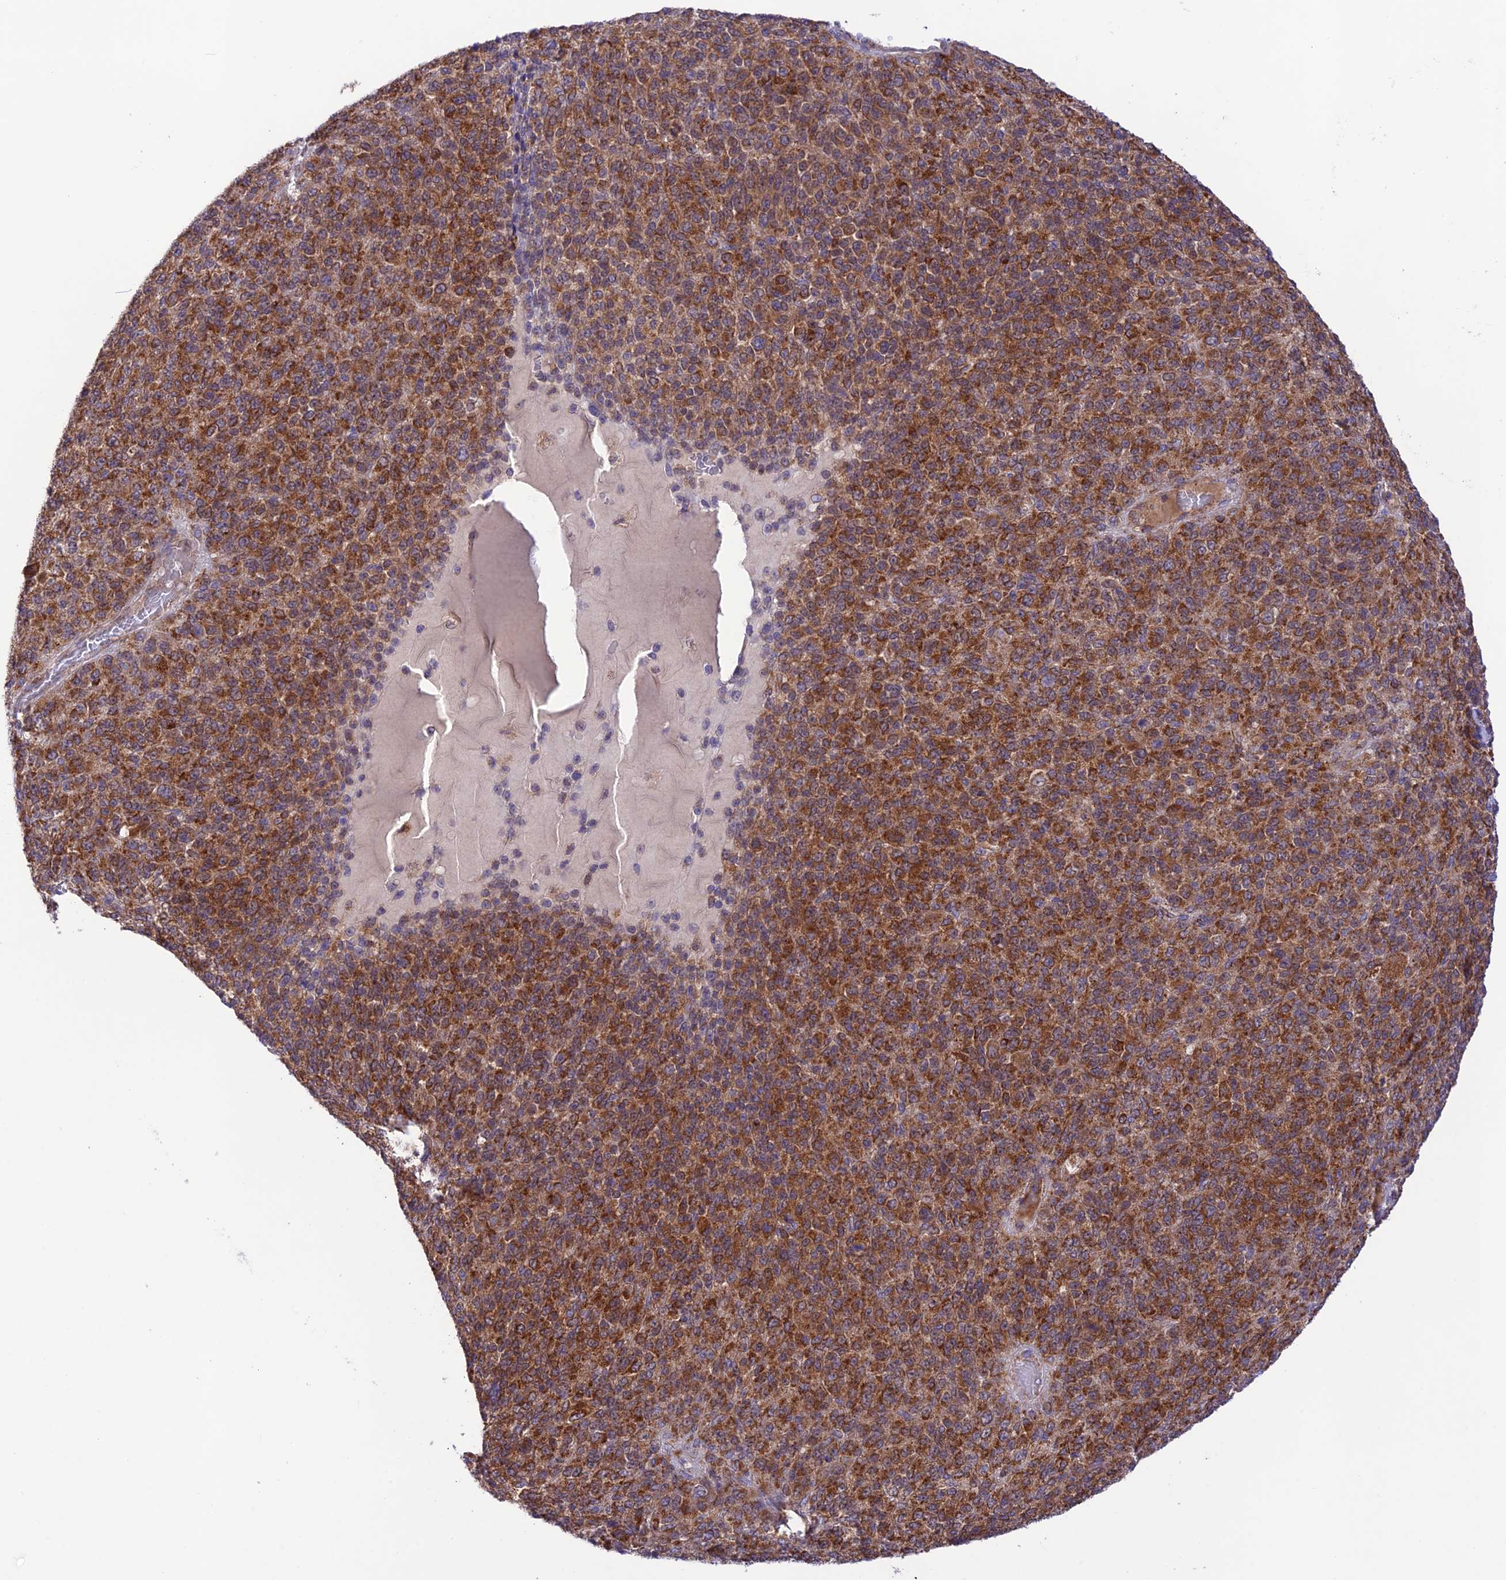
{"staining": {"intensity": "strong", "quantity": ">75%", "location": "cytoplasmic/membranous"}, "tissue": "melanoma", "cell_type": "Tumor cells", "image_type": "cancer", "snomed": [{"axis": "morphology", "description": "Malignant melanoma, Metastatic site"}, {"axis": "topography", "description": "Brain"}], "caption": "The micrograph demonstrates staining of malignant melanoma (metastatic site), revealing strong cytoplasmic/membranous protein staining (brown color) within tumor cells.", "gene": "UAP1L1", "patient": {"sex": "female", "age": 56}}